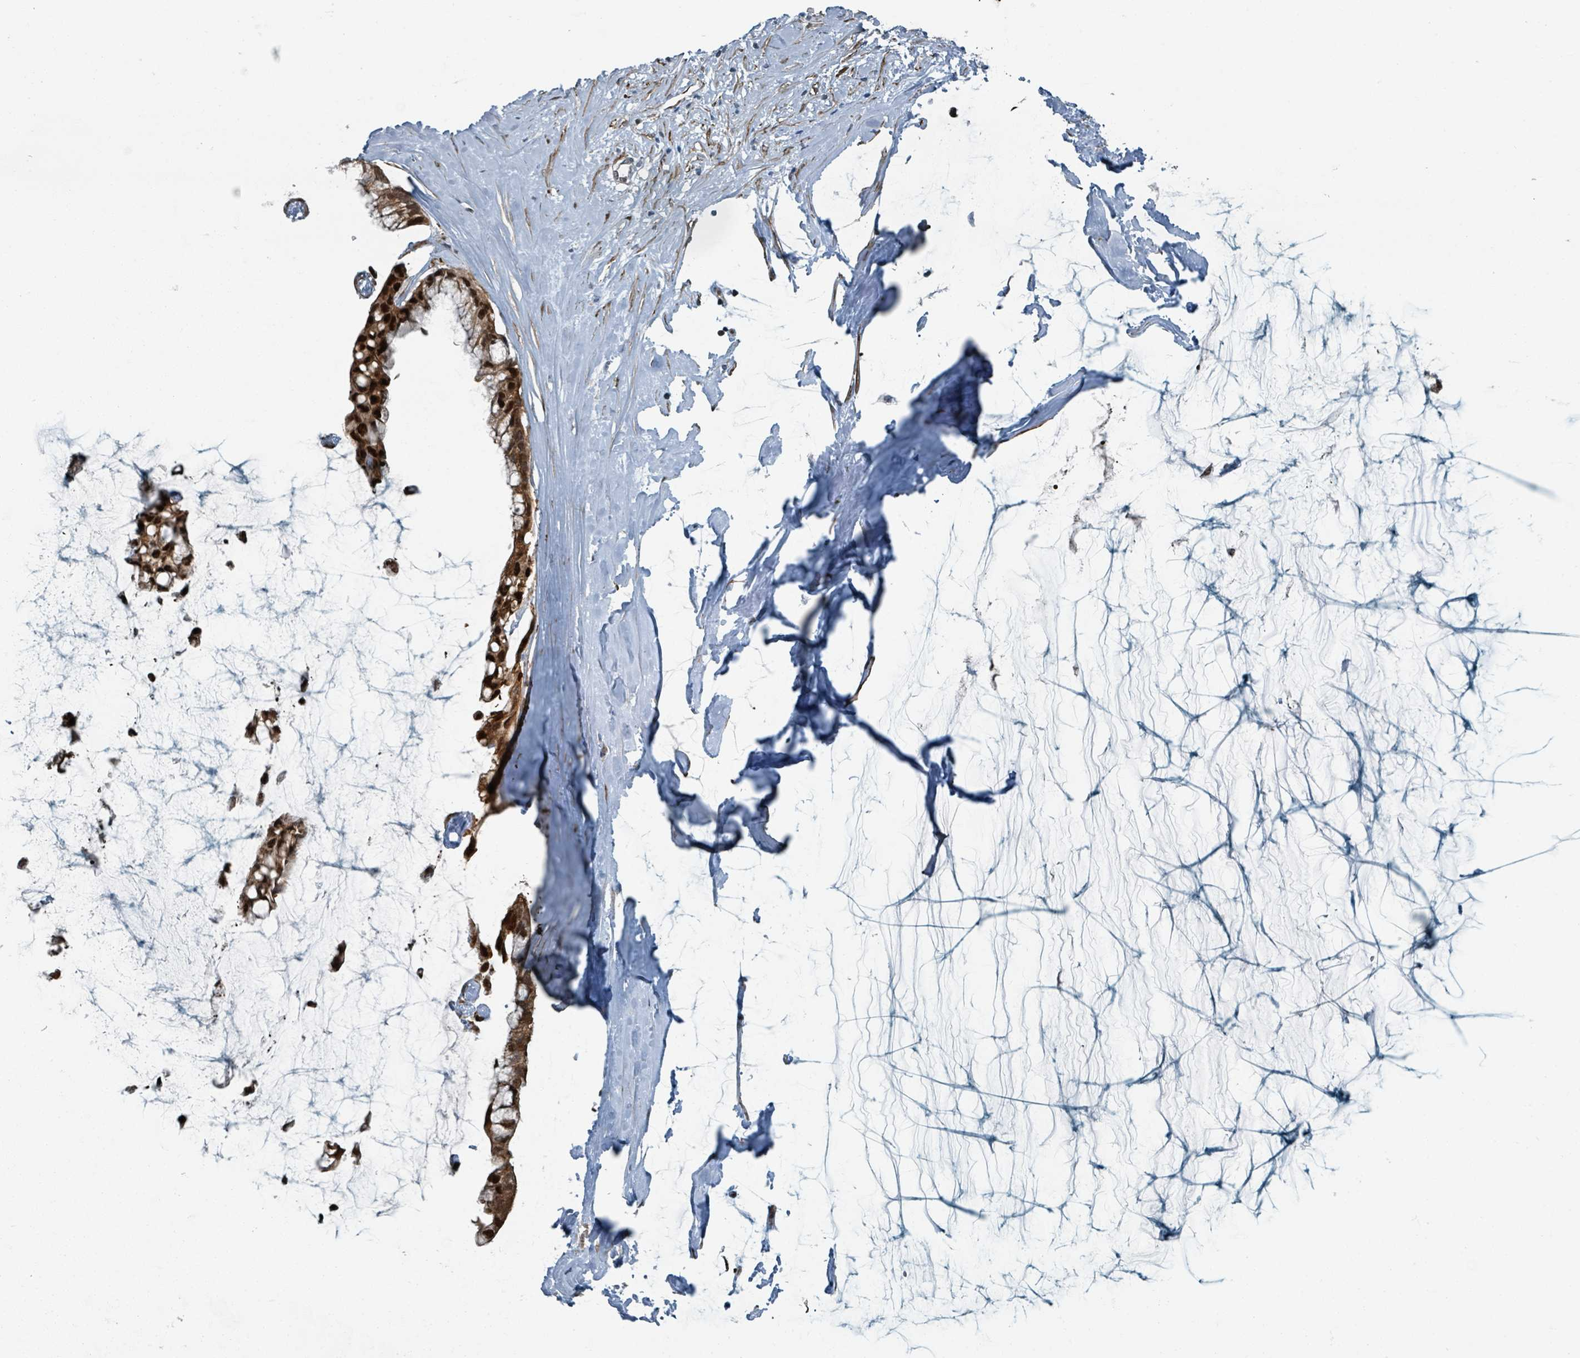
{"staining": {"intensity": "strong", "quantity": ">75%", "location": "cytoplasmic/membranous,nuclear"}, "tissue": "ovarian cancer", "cell_type": "Tumor cells", "image_type": "cancer", "snomed": [{"axis": "morphology", "description": "Cystadenocarcinoma, mucinous, NOS"}, {"axis": "topography", "description": "Ovary"}], "caption": "Brown immunohistochemical staining in mucinous cystadenocarcinoma (ovarian) demonstrates strong cytoplasmic/membranous and nuclear staining in approximately >75% of tumor cells.", "gene": "RHPN2", "patient": {"sex": "female", "age": 39}}